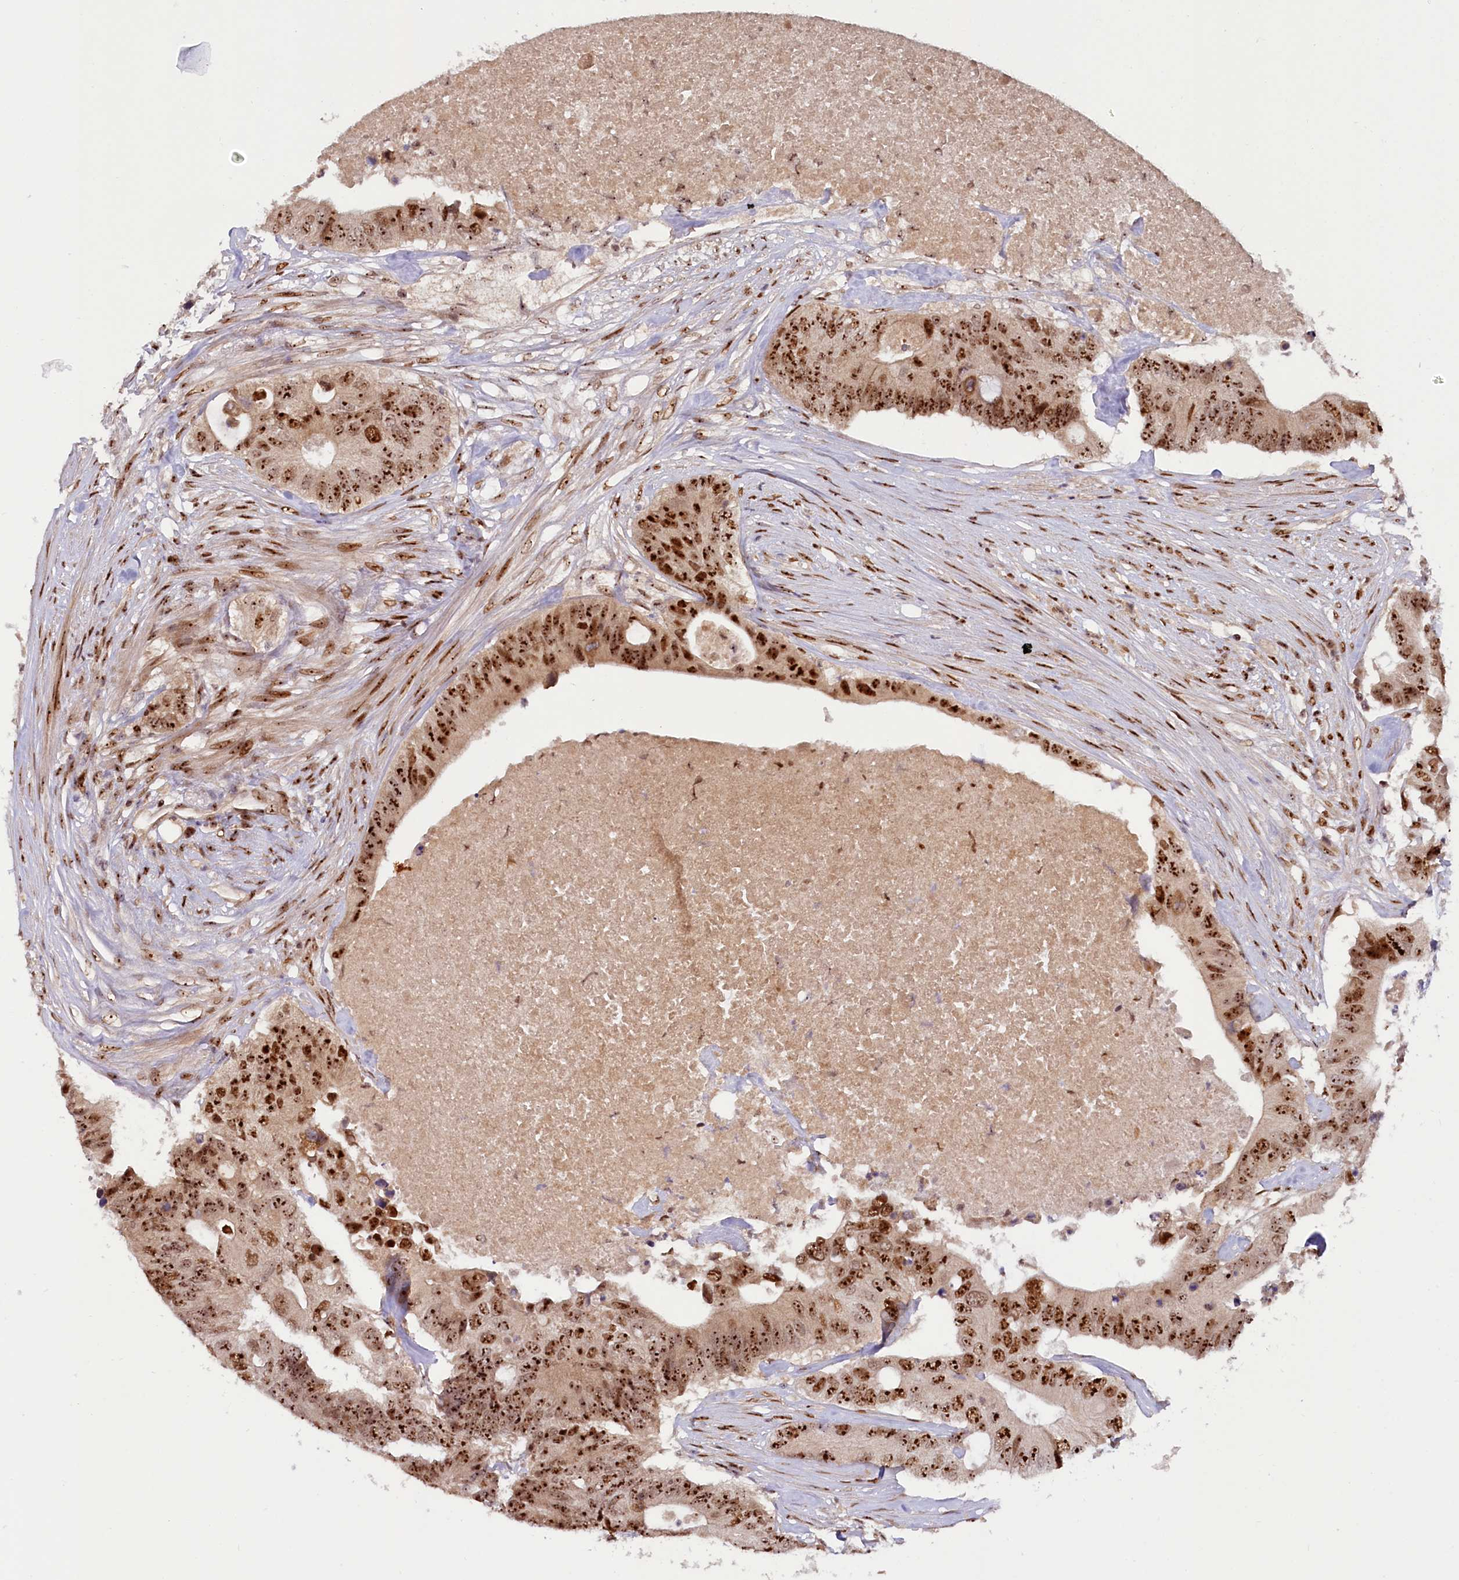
{"staining": {"intensity": "strong", "quantity": ">75%", "location": "nuclear"}, "tissue": "colorectal cancer", "cell_type": "Tumor cells", "image_type": "cancer", "snomed": [{"axis": "morphology", "description": "Adenocarcinoma, NOS"}, {"axis": "topography", "description": "Colon"}], "caption": "Tumor cells show high levels of strong nuclear positivity in about >75% of cells in adenocarcinoma (colorectal).", "gene": "TCOF1", "patient": {"sex": "male", "age": 71}}